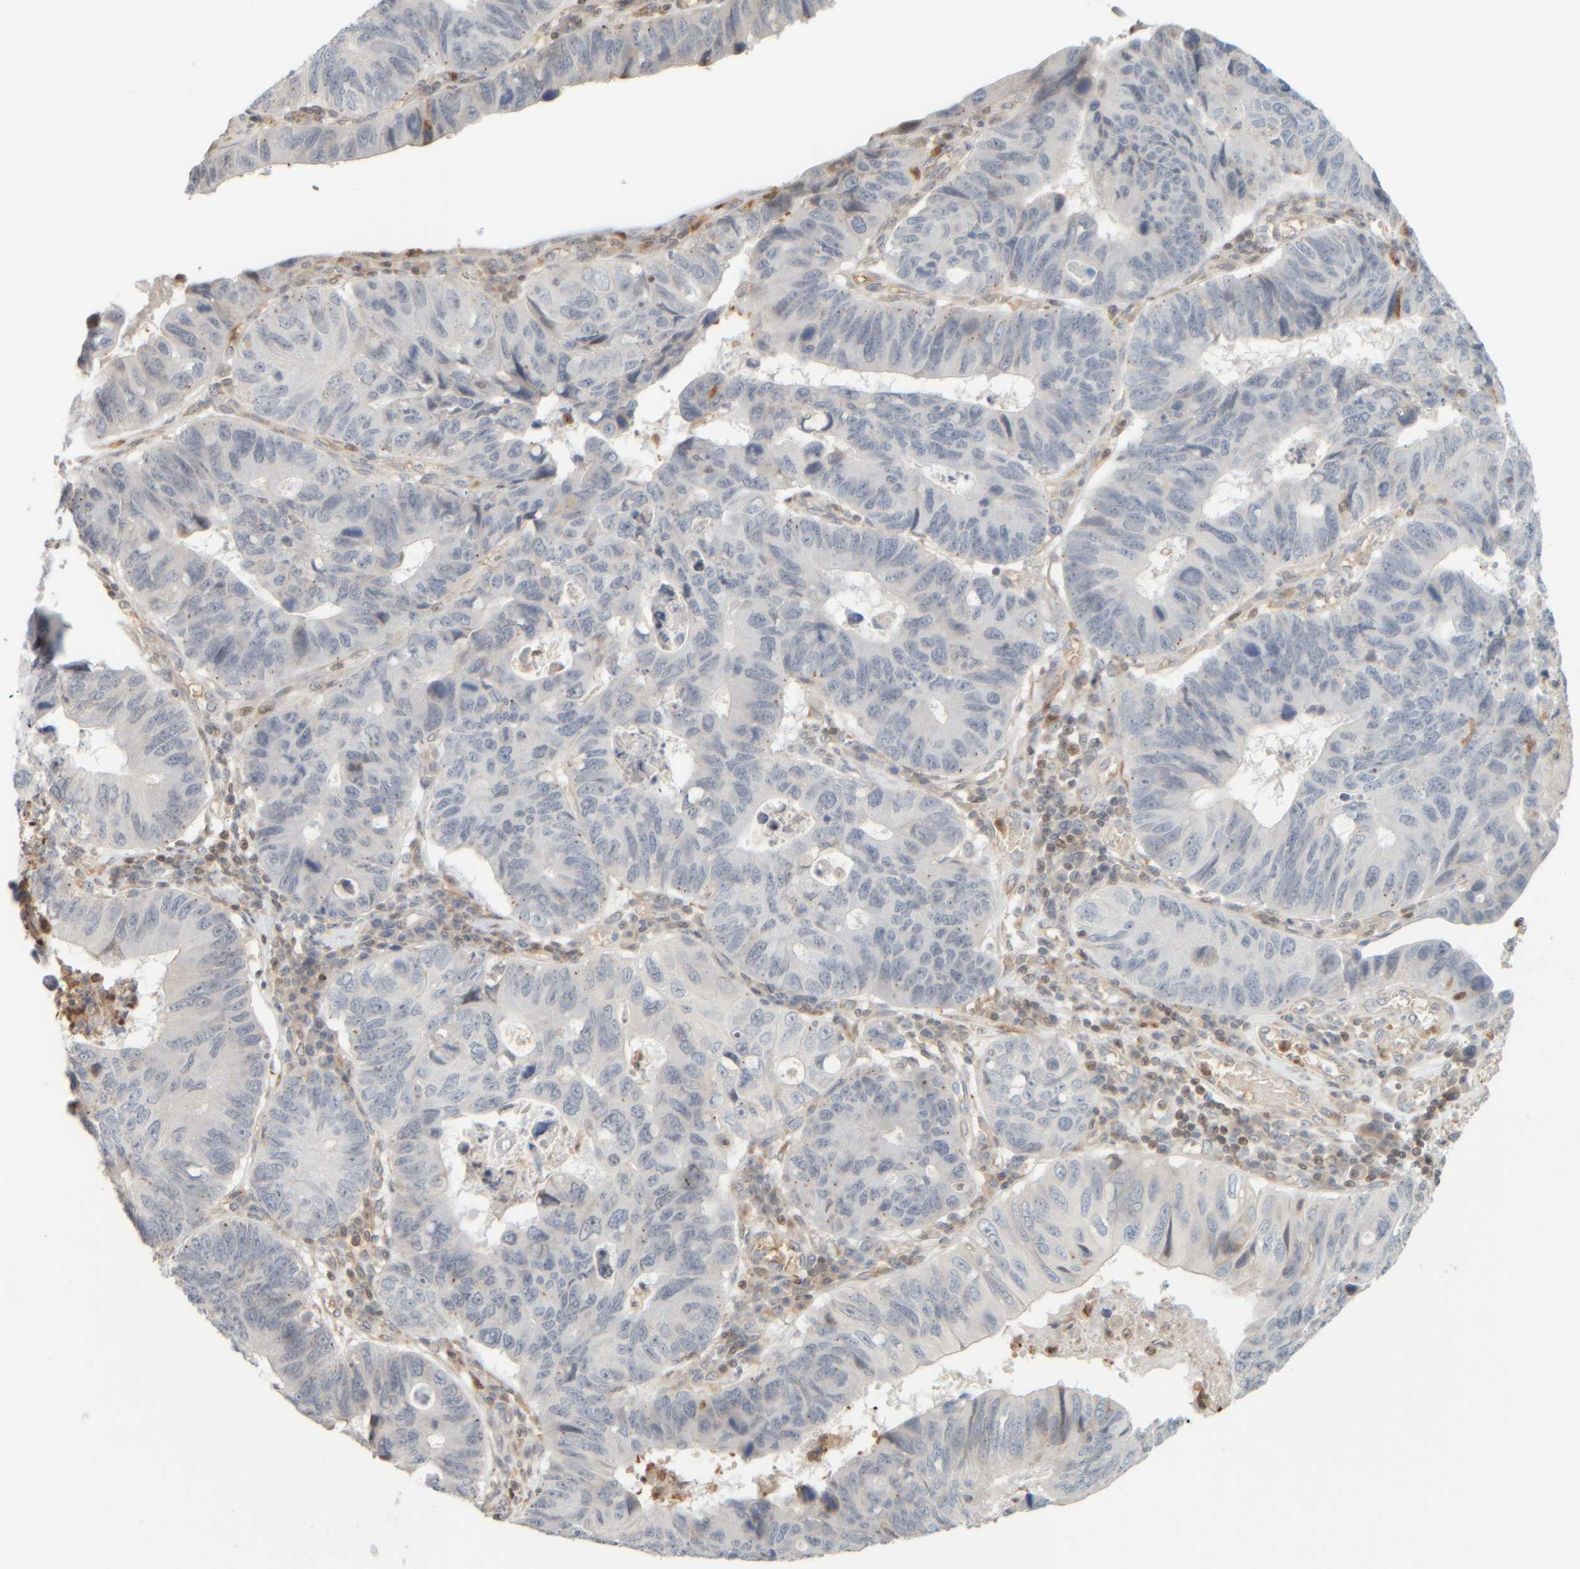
{"staining": {"intensity": "negative", "quantity": "none", "location": "none"}, "tissue": "stomach cancer", "cell_type": "Tumor cells", "image_type": "cancer", "snomed": [{"axis": "morphology", "description": "Adenocarcinoma, NOS"}, {"axis": "topography", "description": "Stomach"}], "caption": "High power microscopy image of an IHC image of stomach adenocarcinoma, revealing no significant expression in tumor cells.", "gene": "PTGES3L-AARSD1", "patient": {"sex": "male", "age": 59}}